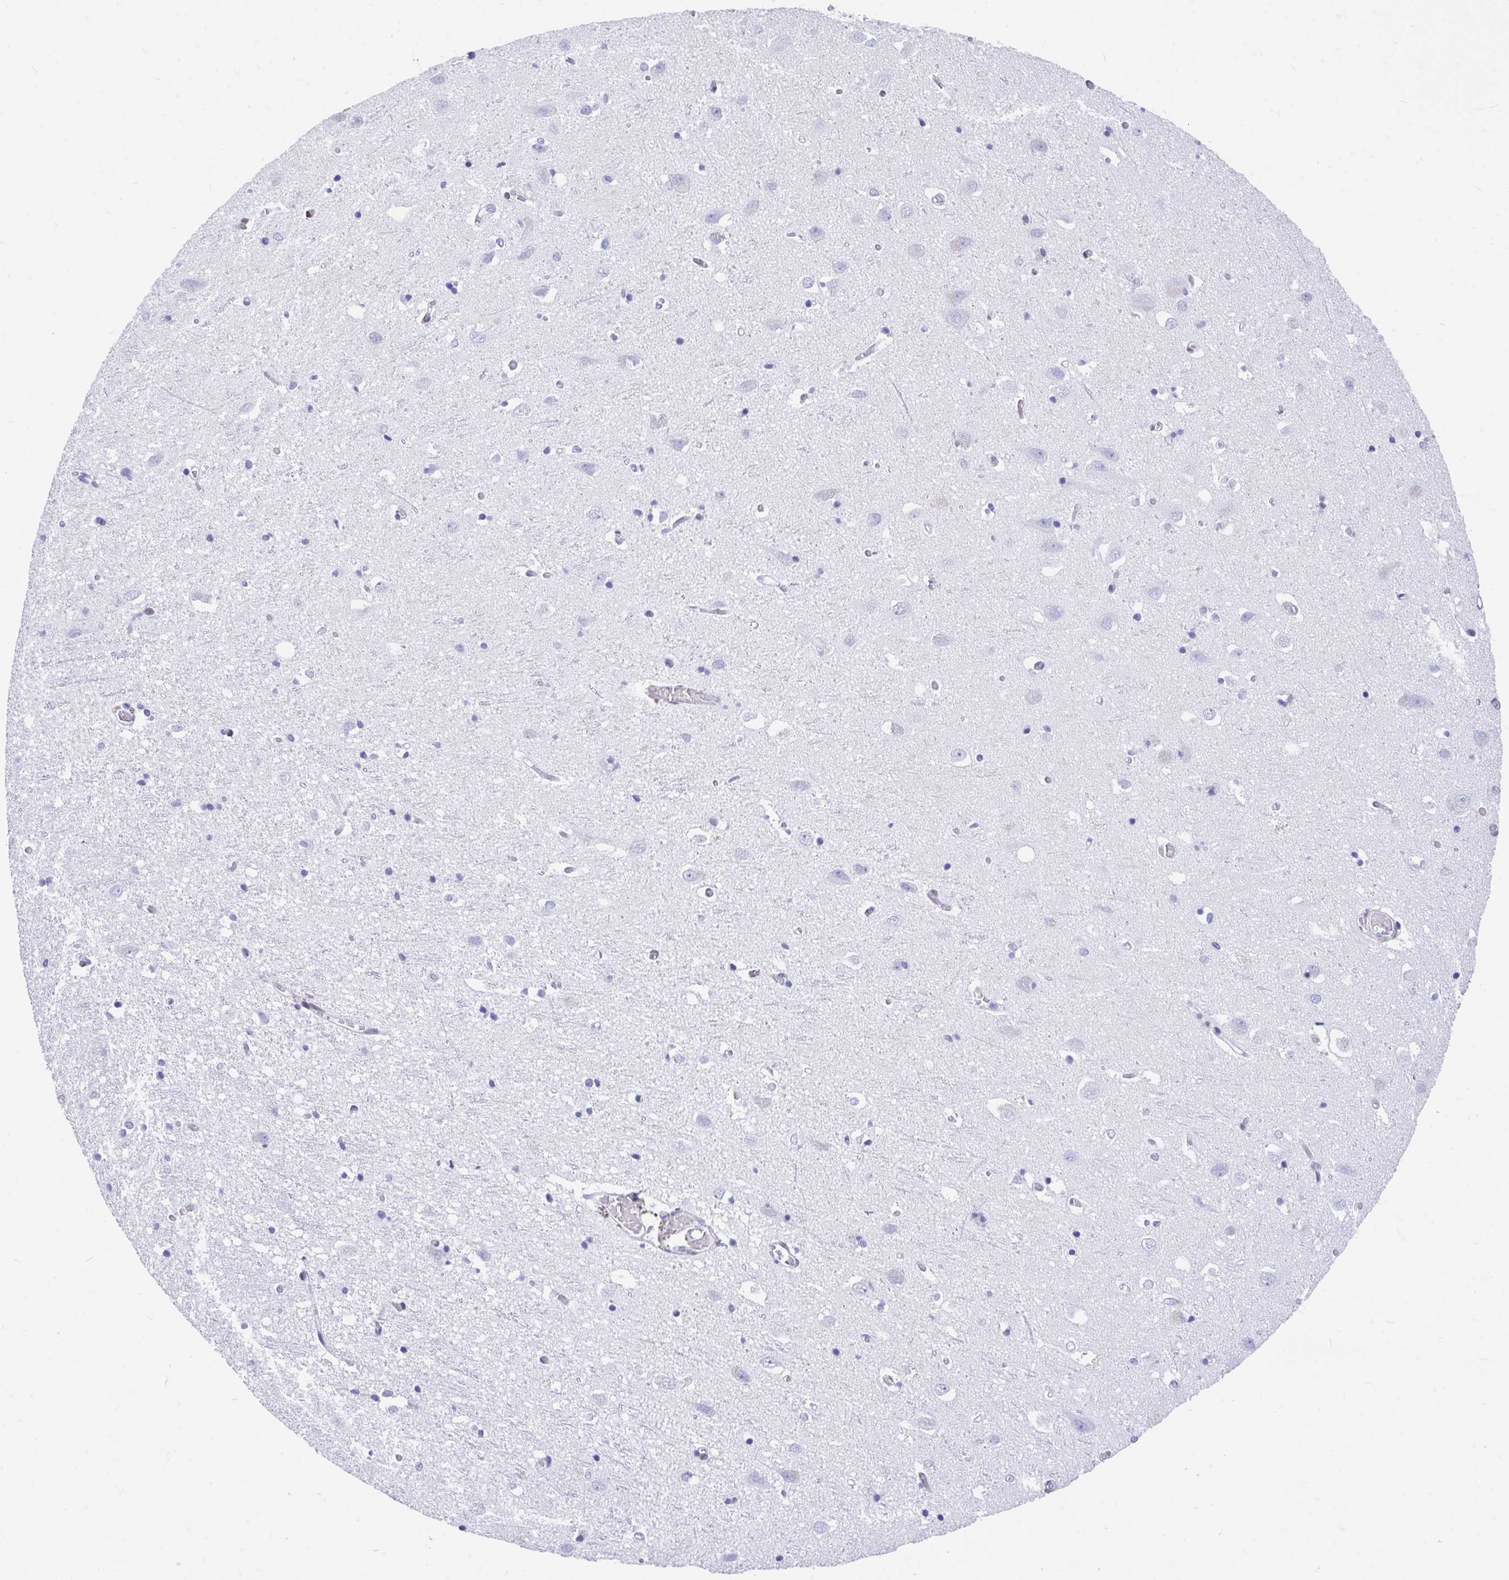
{"staining": {"intensity": "negative", "quantity": "none", "location": "none"}, "tissue": "cerebral cortex", "cell_type": "Endothelial cells", "image_type": "normal", "snomed": [{"axis": "morphology", "description": "Normal tissue, NOS"}, {"axis": "topography", "description": "Cerebral cortex"}], "caption": "This is an immunohistochemistry micrograph of benign human cerebral cortex. There is no positivity in endothelial cells.", "gene": "RBPMS", "patient": {"sex": "male", "age": 70}}